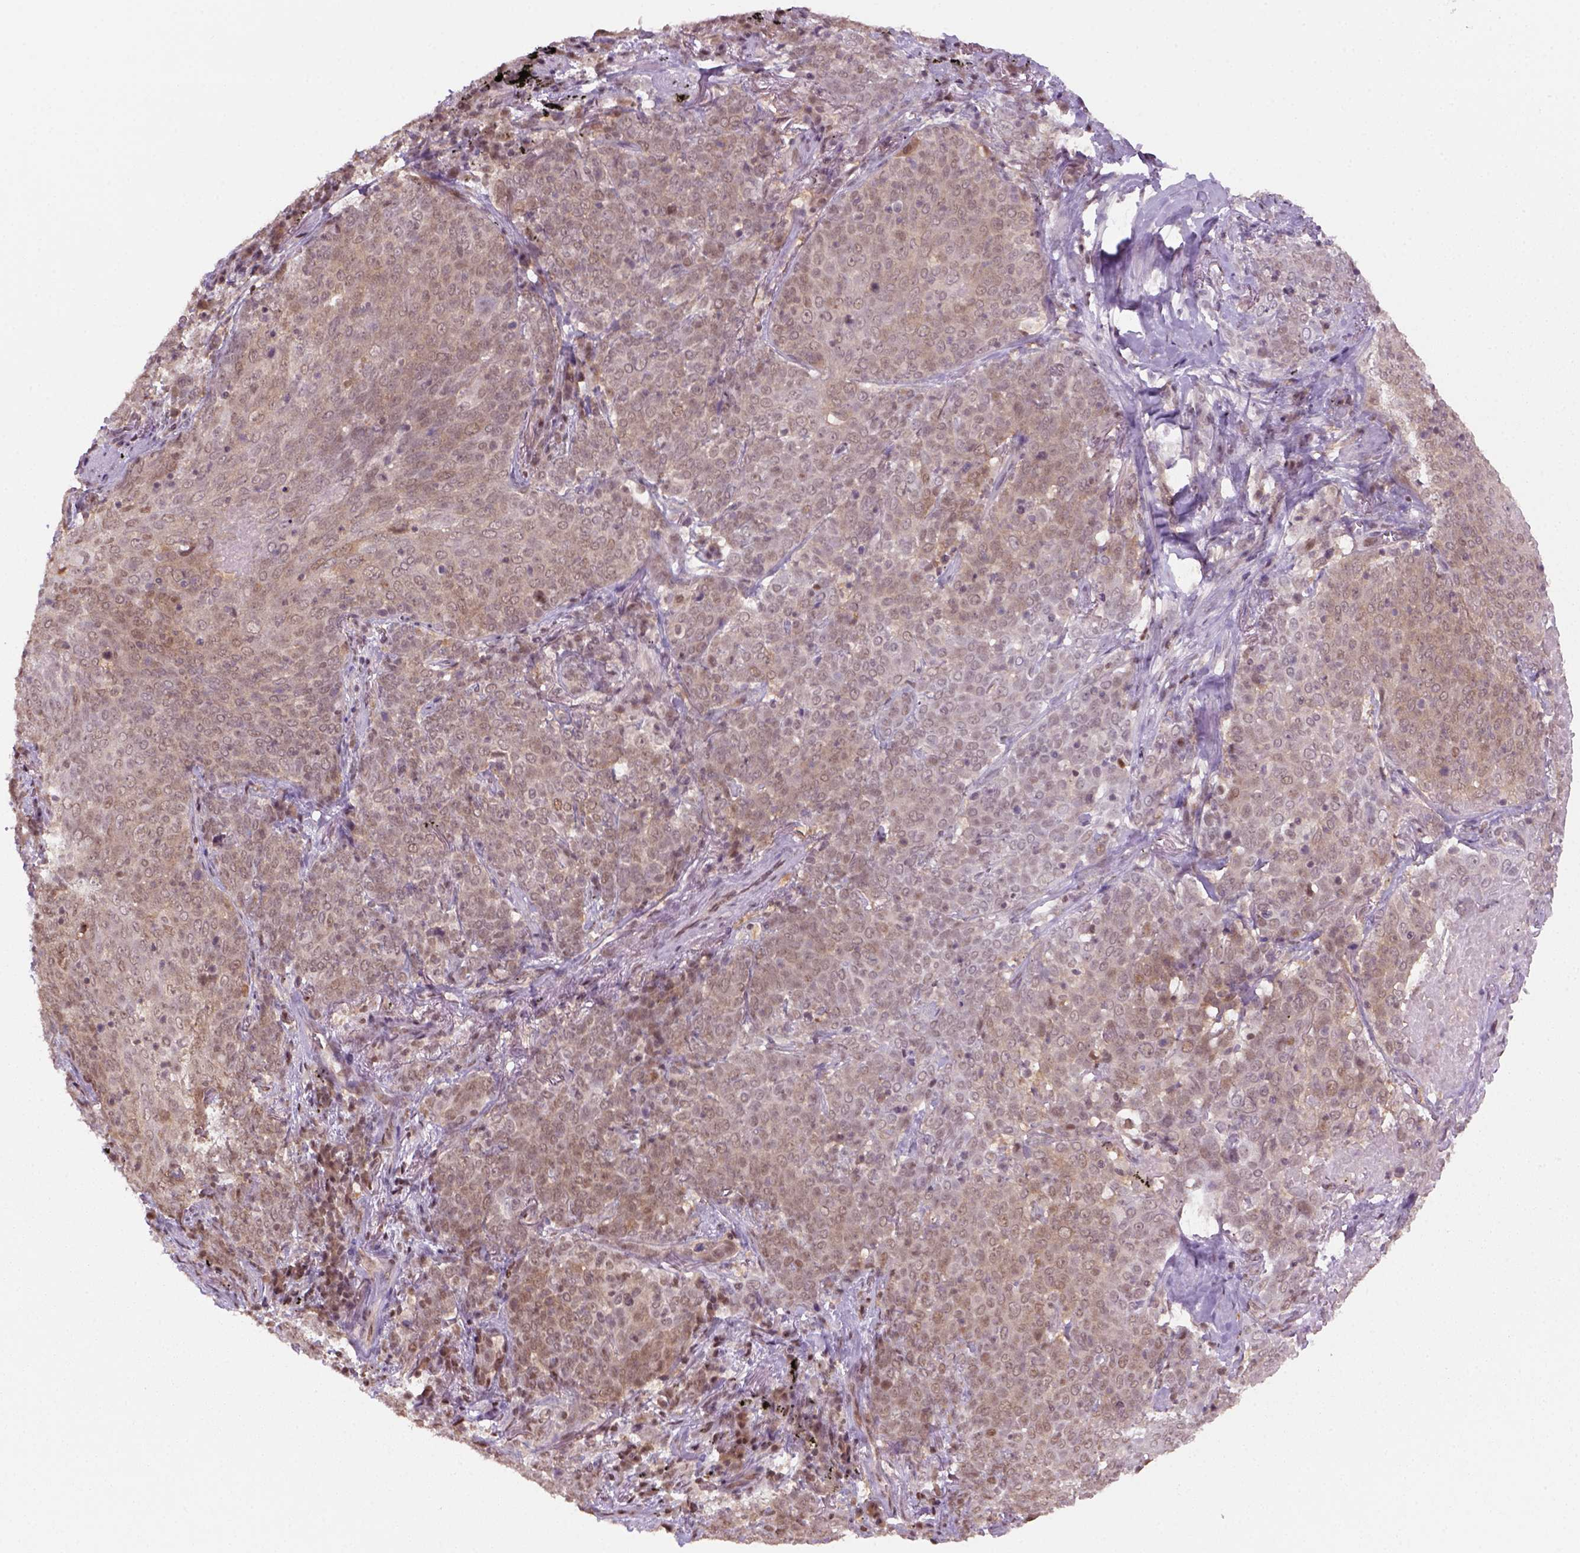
{"staining": {"intensity": "weak", "quantity": "25%-75%", "location": "cytoplasmic/membranous,nuclear"}, "tissue": "lung cancer", "cell_type": "Tumor cells", "image_type": "cancer", "snomed": [{"axis": "morphology", "description": "Squamous cell carcinoma, NOS"}, {"axis": "topography", "description": "Lung"}], "caption": "Immunohistochemistry image of human lung cancer stained for a protein (brown), which exhibits low levels of weak cytoplasmic/membranous and nuclear positivity in approximately 25%-75% of tumor cells.", "gene": "GOT1", "patient": {"sex": "male", "age": 82}}